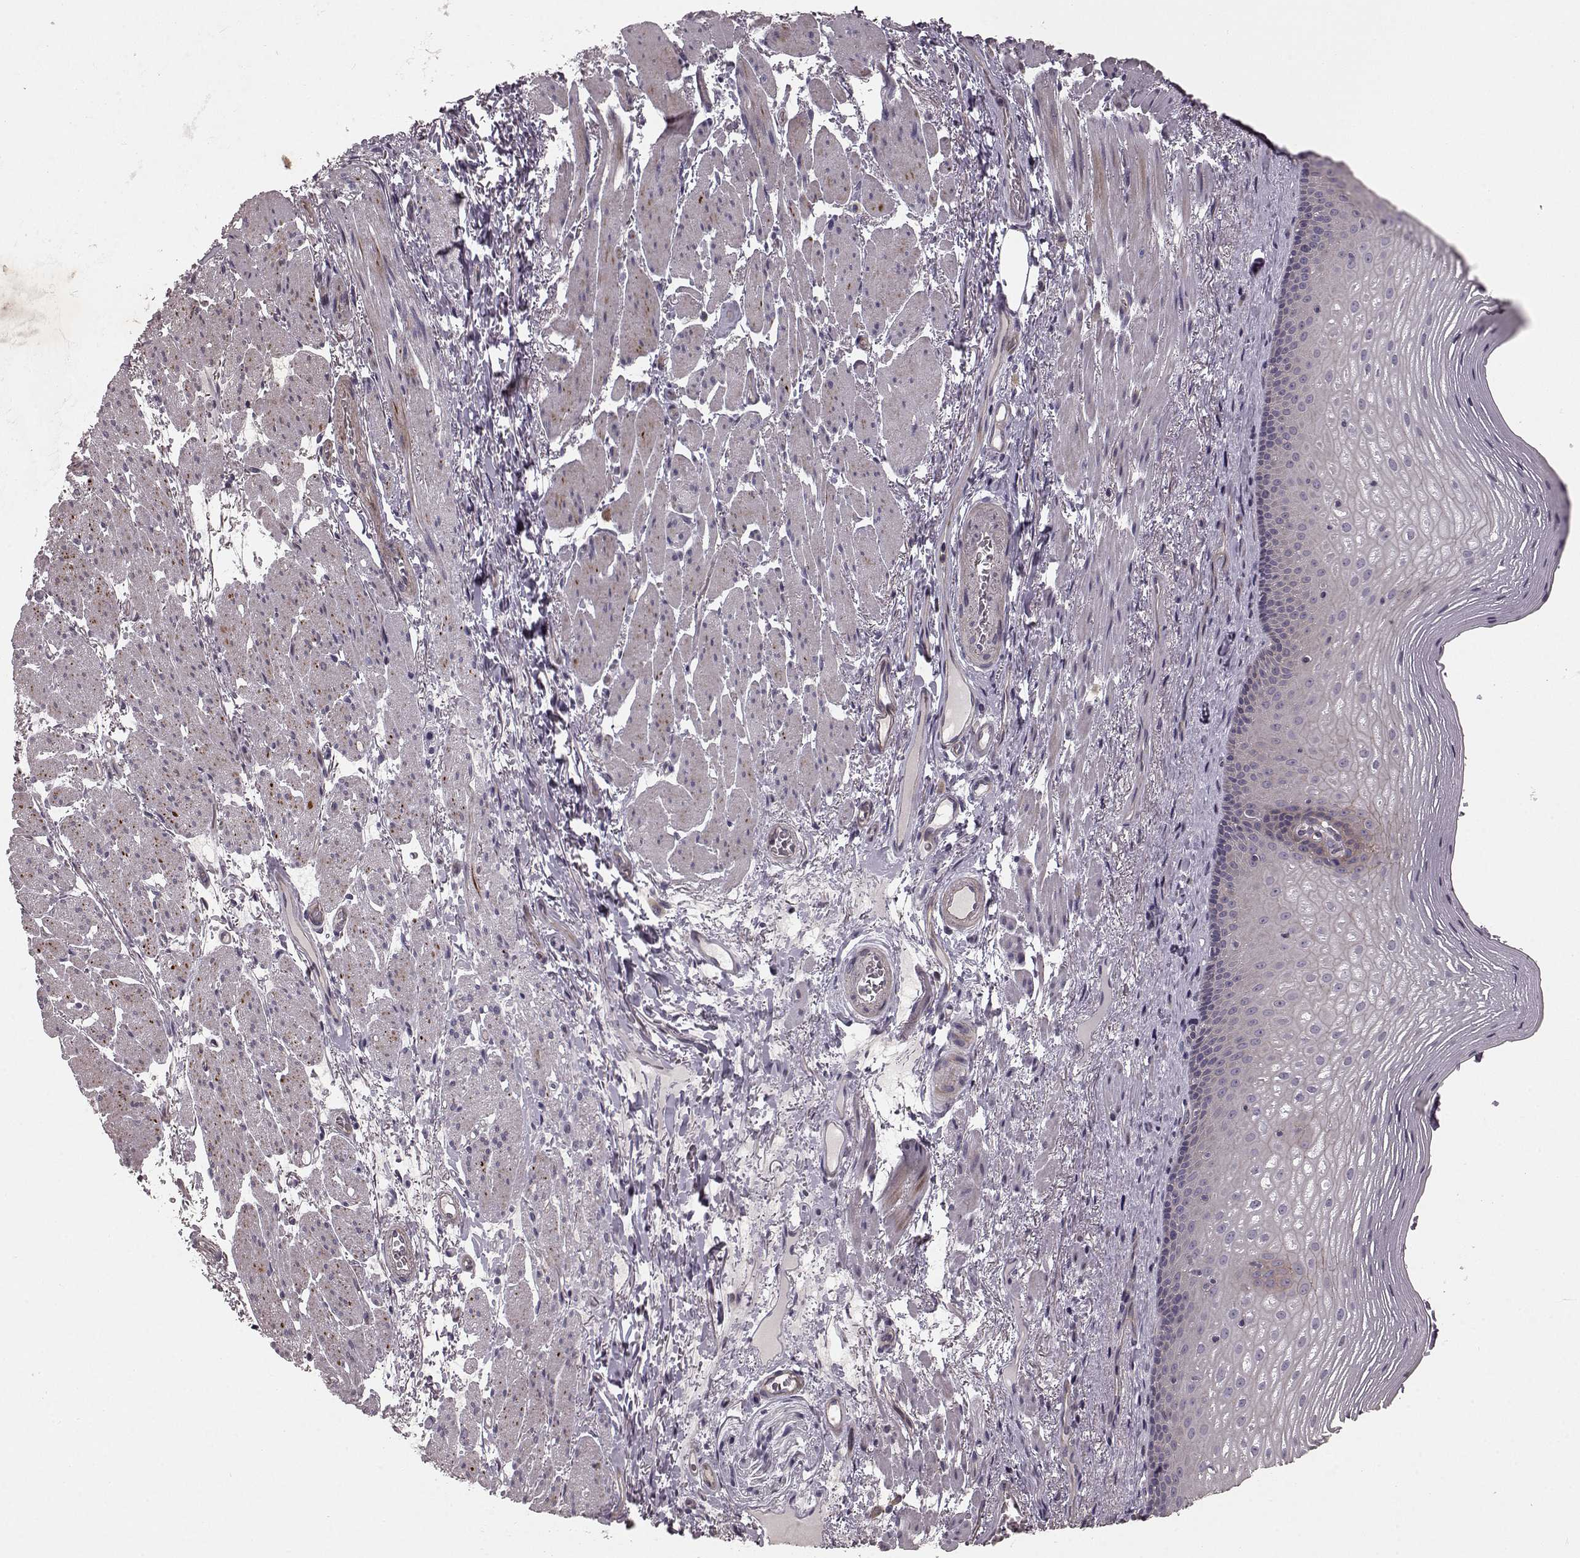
{"staining": {"intensity": "moderate", "quantity": "<25%", "location": "cytoplasmic/membranous"}, "tissue": "esophagus", "cell_type": "Squamous epithelial cells", "image_type": "normal", "snomed": [{"axis": "morphology", "description": "Normal tissue, NOS"}, {"axis": "topography", "description": "Esophagus"}], "caption": "DAB immunohistochemical staining of benign human esophagus demonstrates moderate cytoplasmic/membranous protein staining in approximately <25% of squamous epithelial cells.", "gene": "SLC22A18", "patient": {"sex": "male", "age": 76}}